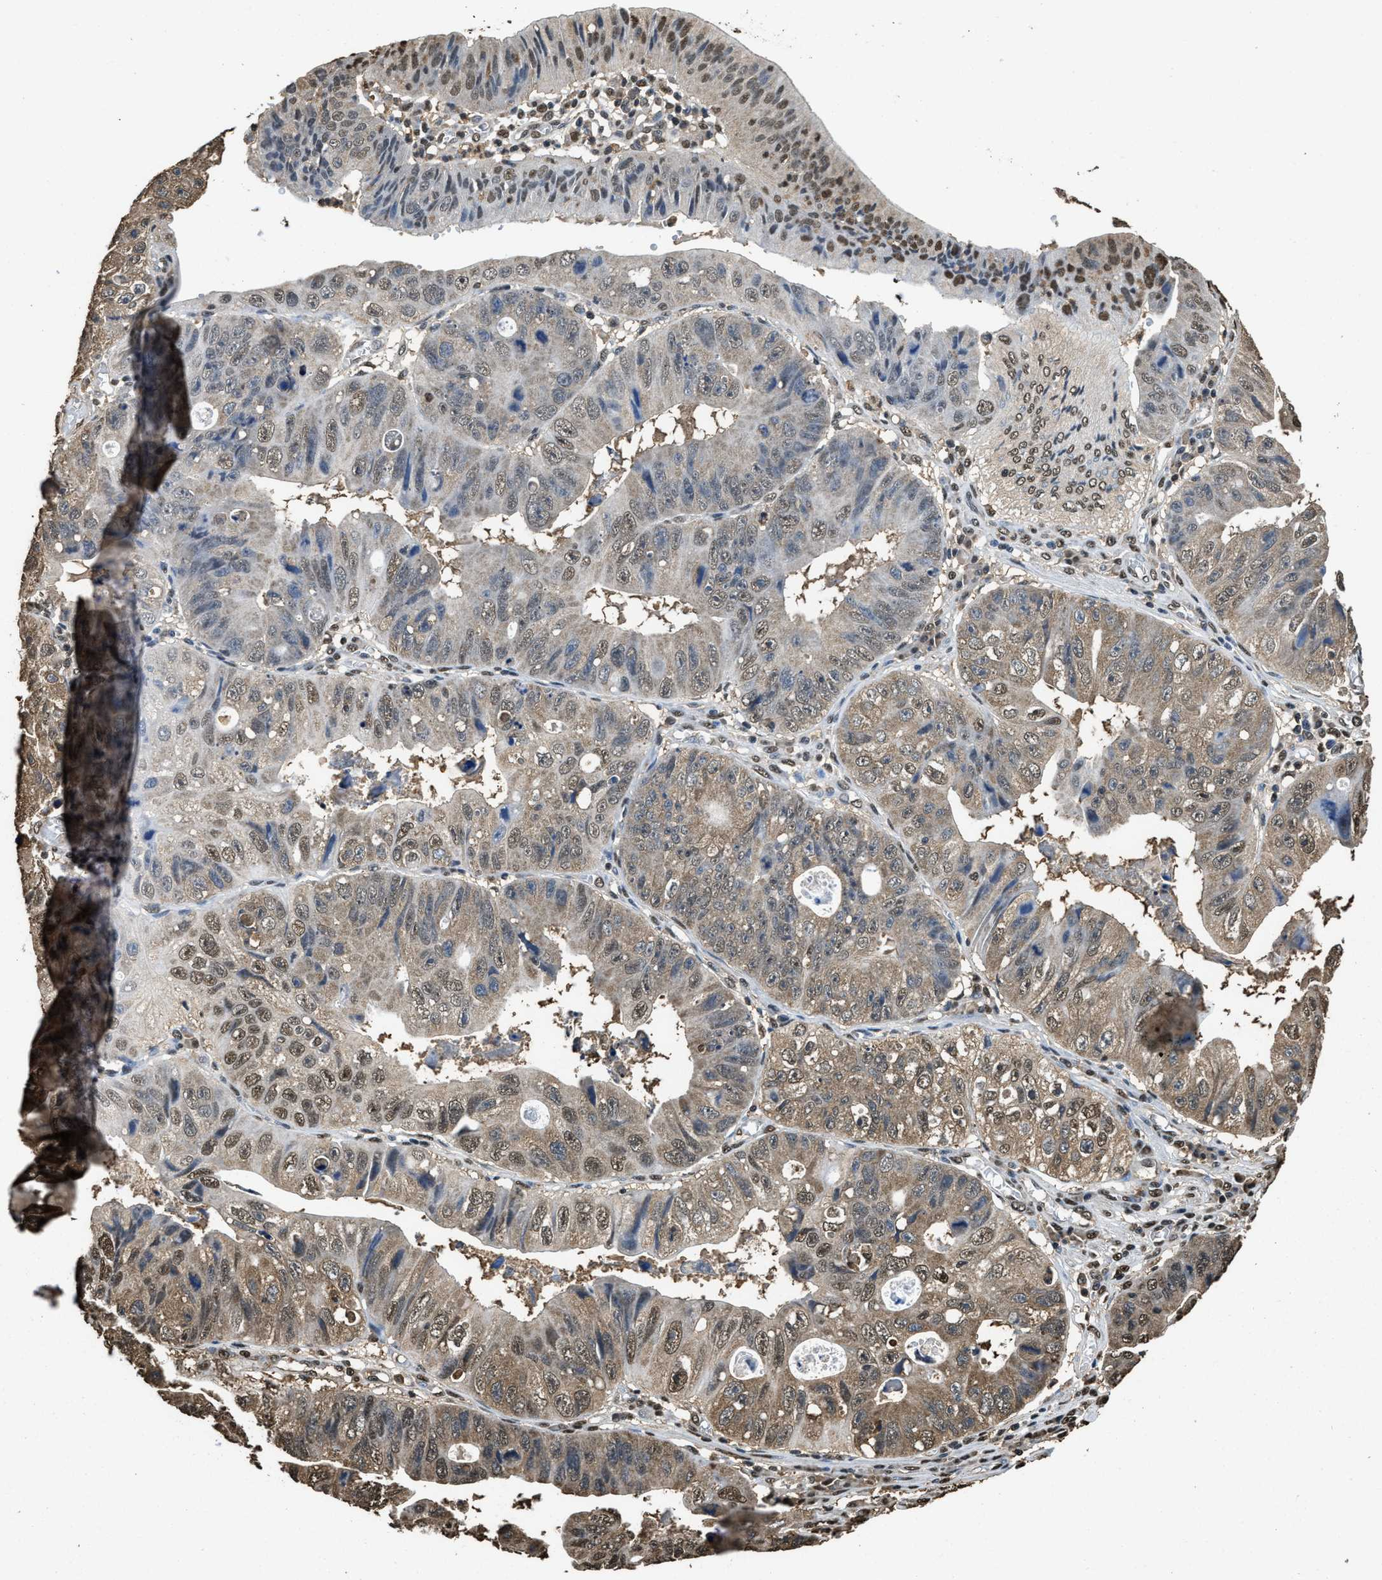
{"staining": {"intensity": "moderate", "quantity": "25%-75%", "location": "cytoplasmic/membranous,nuclear"}, "tissue": "stomach cancer", "cell_type": "Tumor cells", "image_type": "cancer", "snomed": [{"axis": "morphology", "description": "Adenocarcinoma, NOS"}, {"axis": "topography", "description": "Stomach"}], "caption": "Moderate cytoplasmic/membranous and nuclear staining for a protein is seen in about 25%-75% of tumor cells of adenocarcinoma (stomach) using immunohistochemistry.", "gene": "GAPDH", "patient": {"sex": "male", "age": 59}}